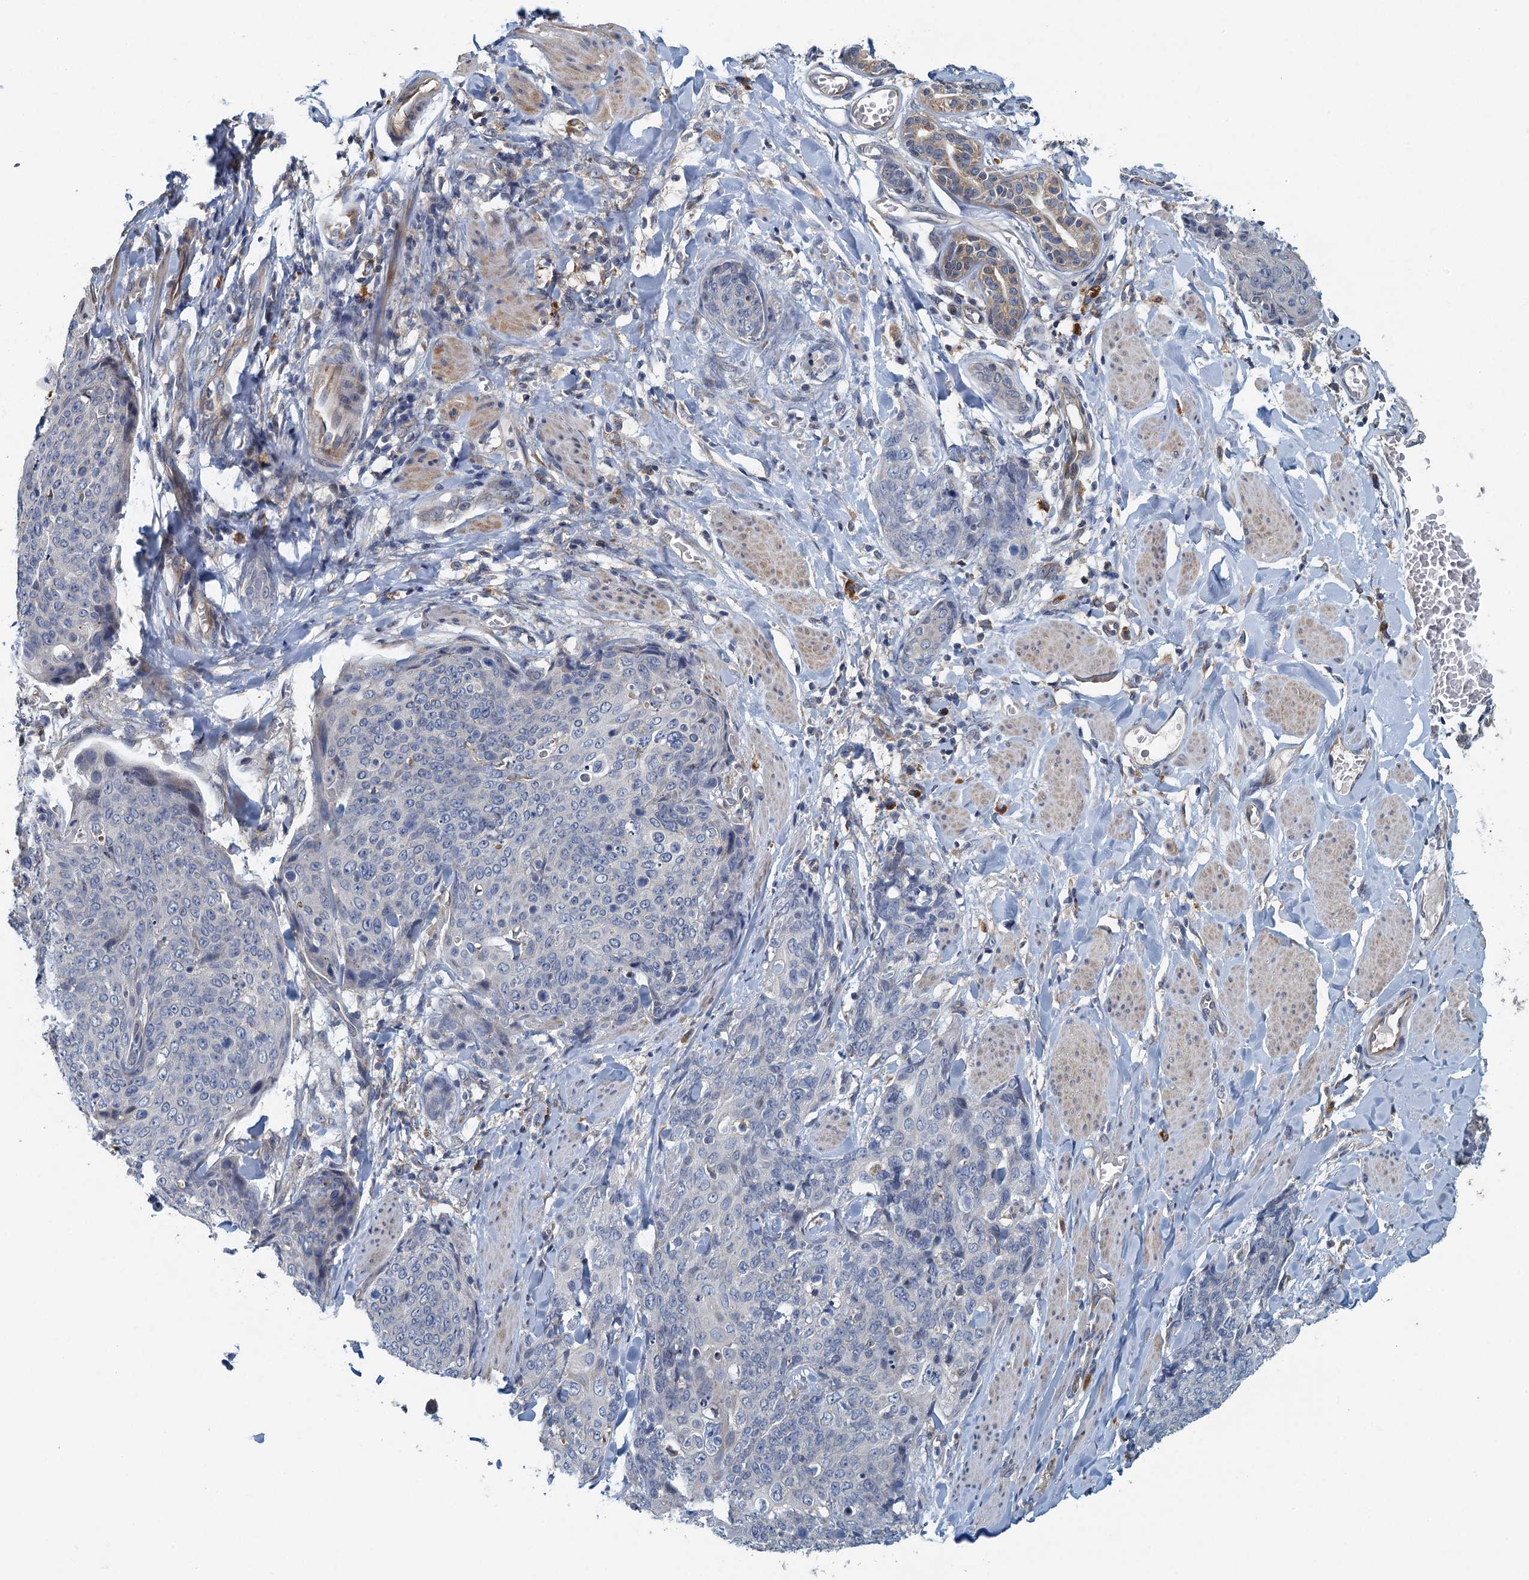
{"staining": {"intensity": "negative", "quantity": "none", "location": "none"}, "tissue": "skin cancer", "cell_type": "Tumor cells", "image_type": "cancer", "snomed": [{"axis": "morphology", "description": "Squamous cell carcinoma, NOS"}, {"axis": "topography", "description": "Skin"}, {"axis": "topography", "description": "Vulva"}], "caption": "There is no significant staining in tumor cells of squamous cell carcinoma (skin). (Brightfield microscopy of DAB immunohistochemistry (IHC) at high magnification).", "gene": "ALG2", "patient": {"sex": "female", "age": 85}}